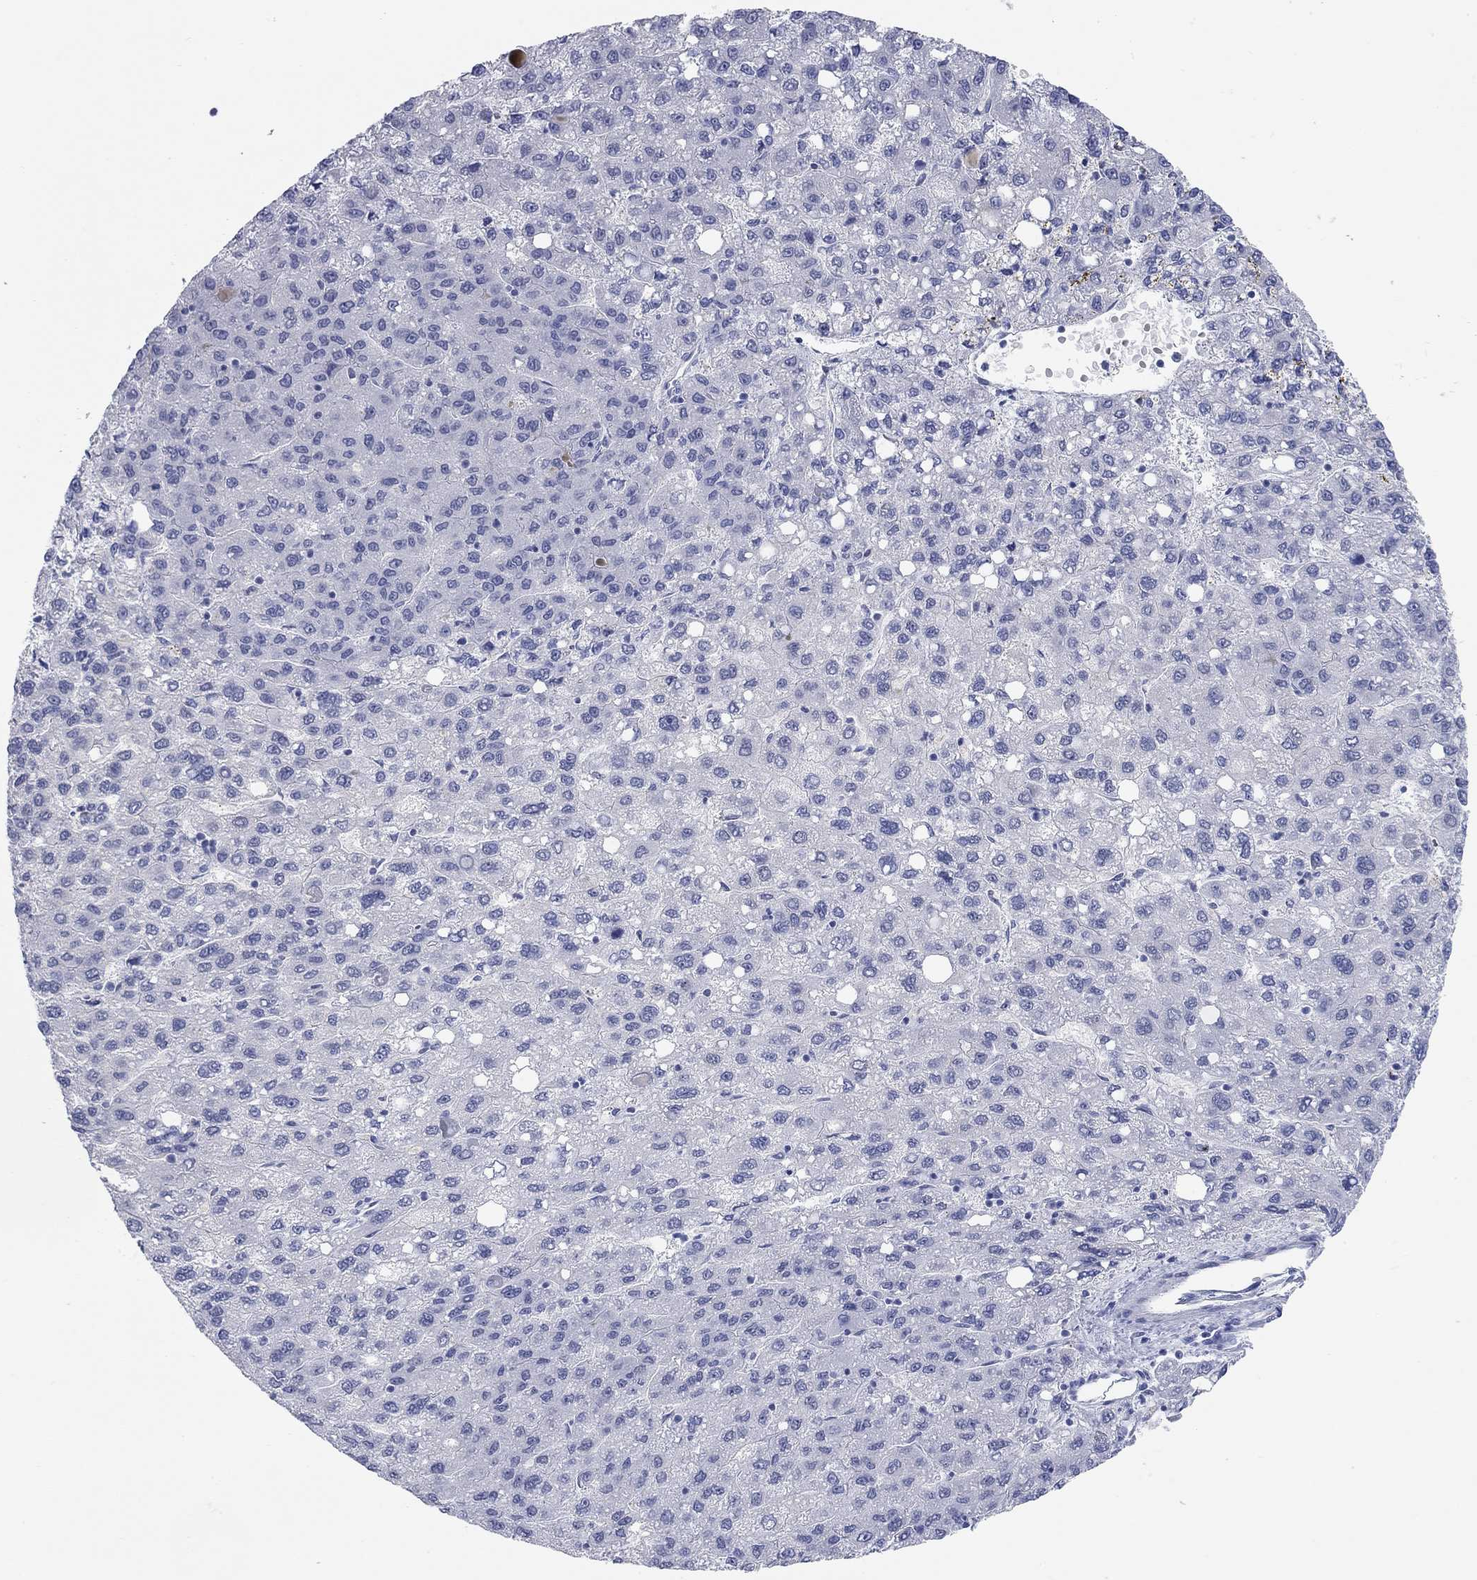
{"staining": {"intensity": "negative", "quantity": "none", "location": "none"}, "tissue": "liver cancer", "cell_type": "Tumor cells", "image_type": "cancer", "snomed": [{"axis": "morphology", "description": "Carcinoma, Hepatocellular, NOS"}, {"axis": "topography", "description": "Liver"}], "caption": "The photomicrograph reveals no staining of tumor cells in liver cancer.", "gene": "WASF3", "patient": {"sex": "female", "age": 82}}